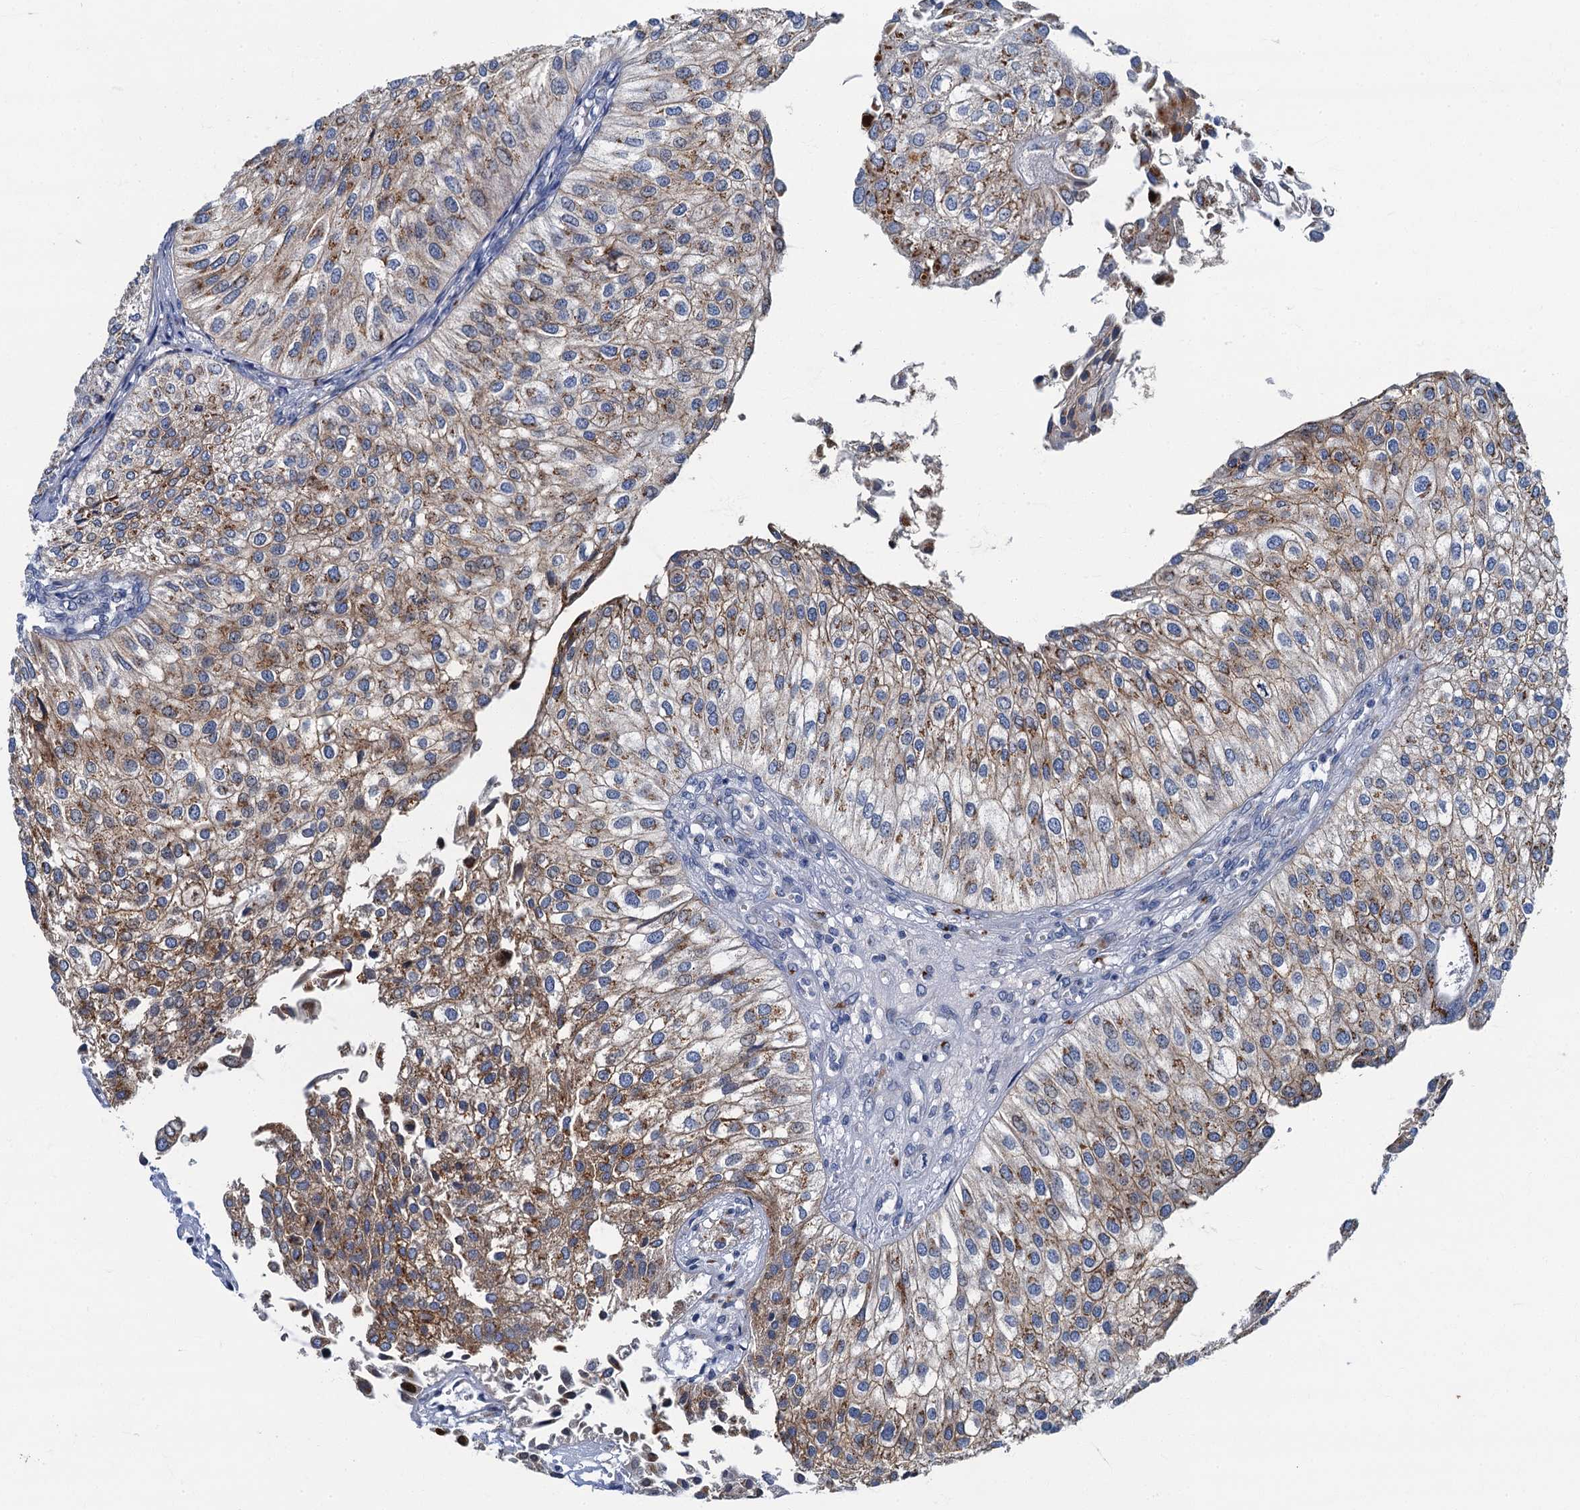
{"staining": {"intensity": "moderate", "quantity": ">75%", "location": "cytoplasmic/membranous"}, "tissue": "urothelial cancer", "cell_type": "Tumor cells", "image_type": "cancer", "snomed": [{"axis": "morphology", "description": "Urothelial carcinoma, Low grade"}, {"axis": "topography", "description": "Urinary bladder"}], "caption": "Low-grade urothelial carcinoma tissue displays moderate cytoplasmic/membranous positivity in about >75% of tumor cells", "gene": "LYPD3", "patient": {"sex": "female", "age": 89}}